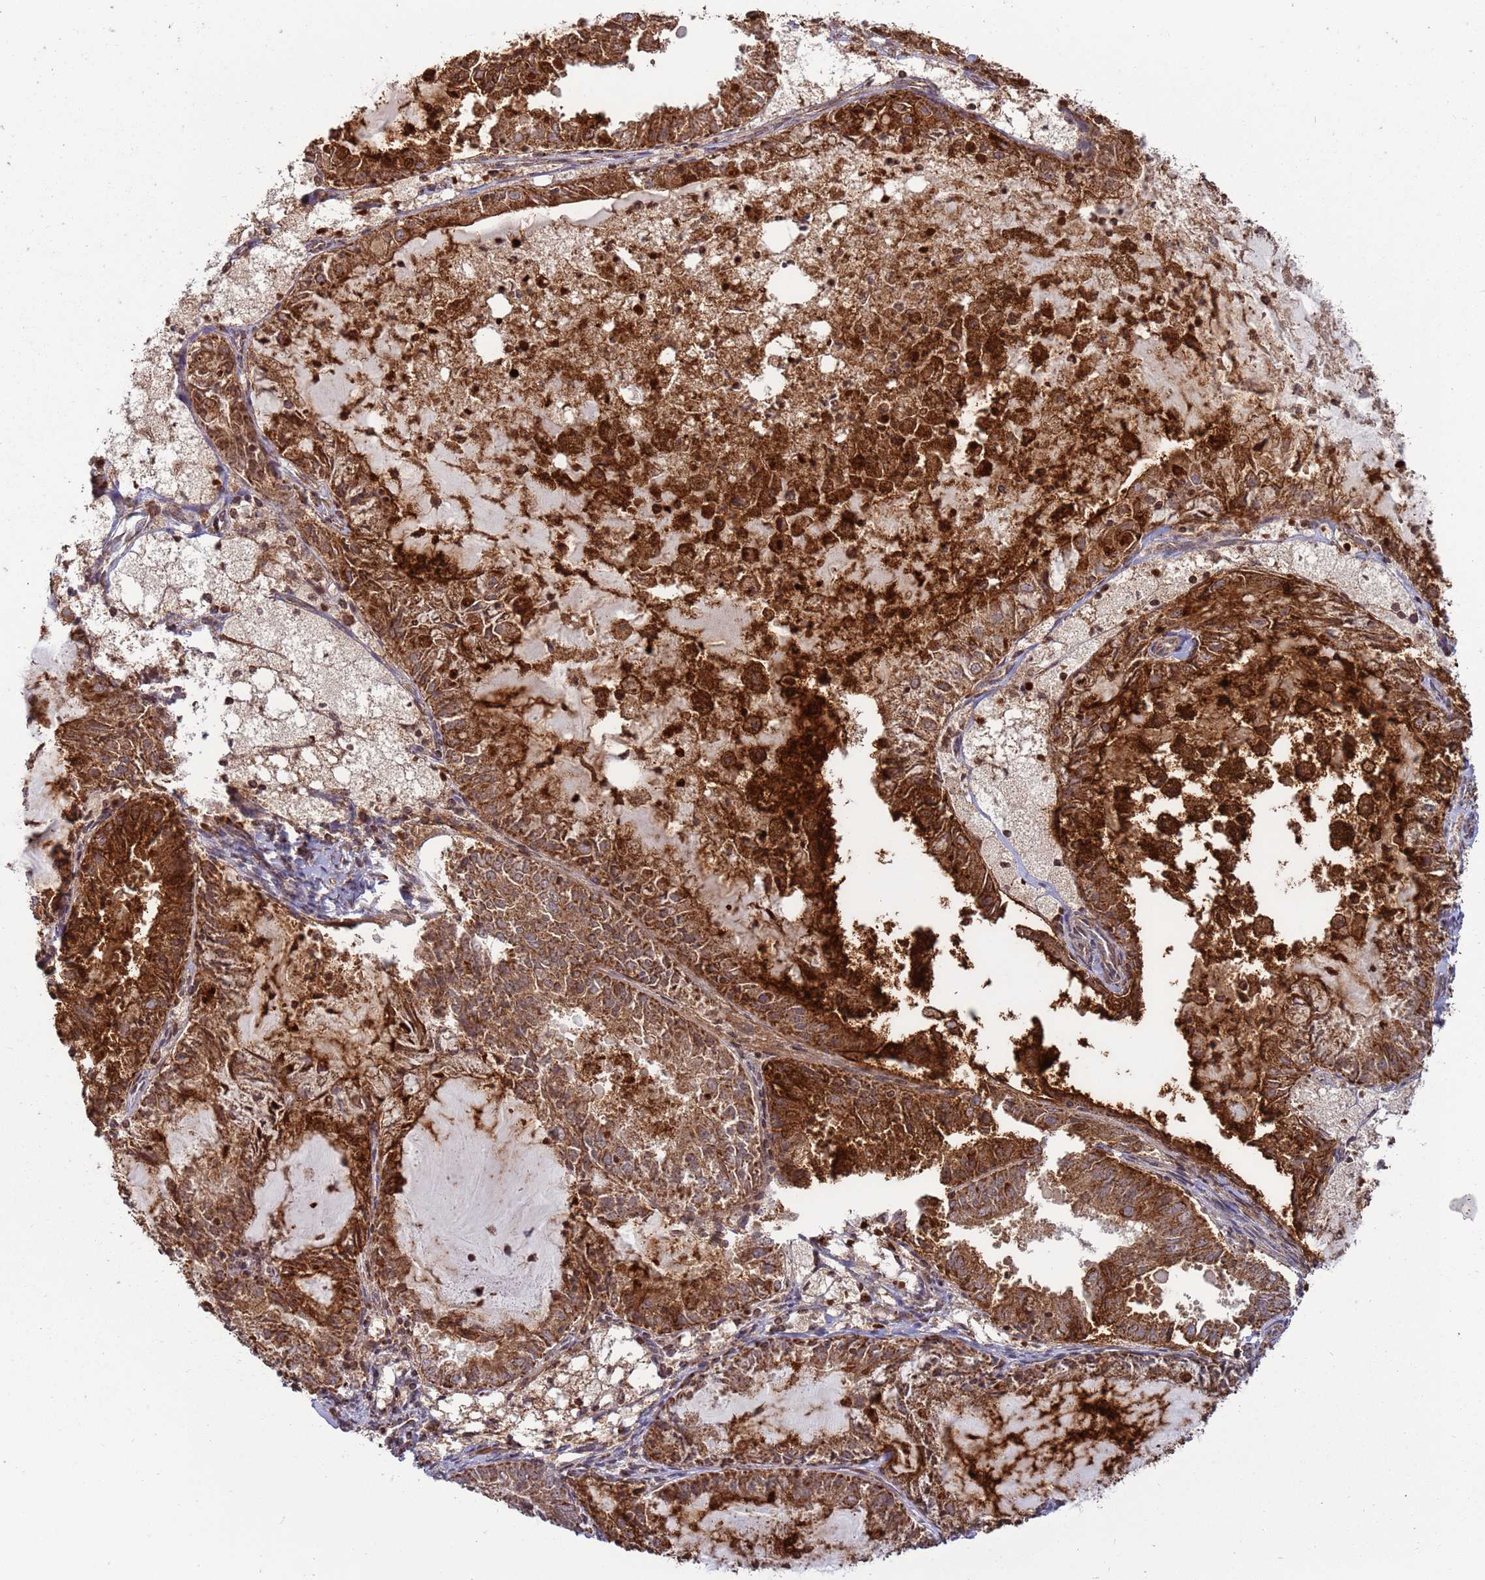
{"staining": {"intensity": "strong", "quantity": ">75%", "location": "cytoplasmic/membranous"}, "tissue": "endometrial cancer", "cell_type": "Tumor cells", "image_type": "cancer", "snomed": [{"axis": "morphology", "description": "Adenocarcinoma, NOS"}, {"axis": "topography", "description": "Endometrium"}], "caption": "Protein staining demonstrates strong cytoplasmic/membranous positivity in approximately >75% of tumor cells in endometrial adenocarcinoma. Immunohistochemistry (ihc) stains the protein in brown and the nuclei are stained blue.", "gene": "RCOR2", "patient": {"sex": "female", "age": 57}}